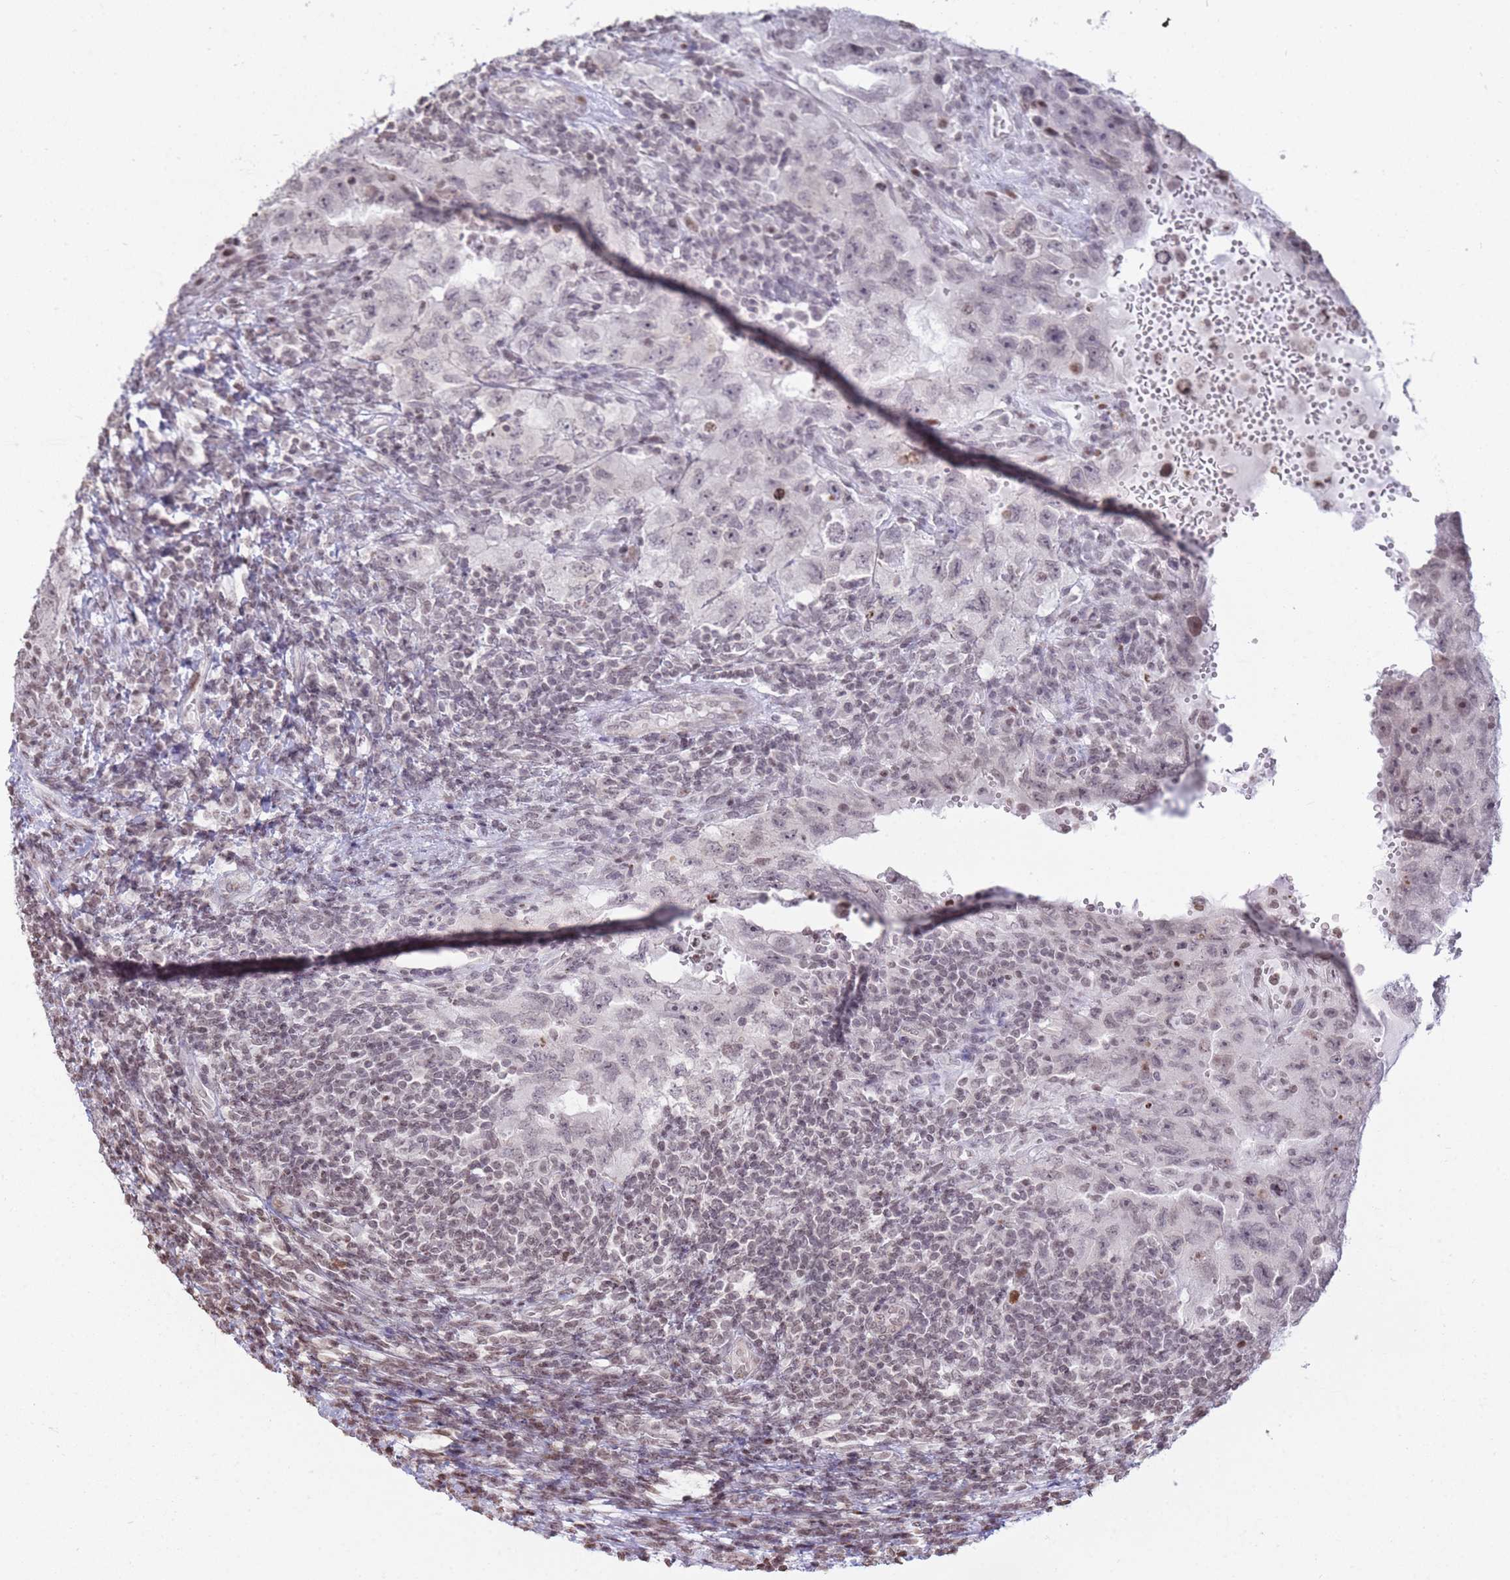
{"staining": {"intensity": "weak", "quantity": "<25%", "location": "nuclear"}, "tissue": "testis cancer", "cell_type": "Tumor cells", "image_type": "cancer", "snomed": [{"axis": "morphology", "description": "Carcinoma, Embryonal, NOS"}, {"axis": "topography", "description": "Testis"}], "caption": "A high-resolution photomicrograph shows IHC staining of embryonal carcinoma (testis), which shows no significant staining in tumor cells.", "gene": "SHISAL1", "patient": {"sex": "male", "age": 26}}